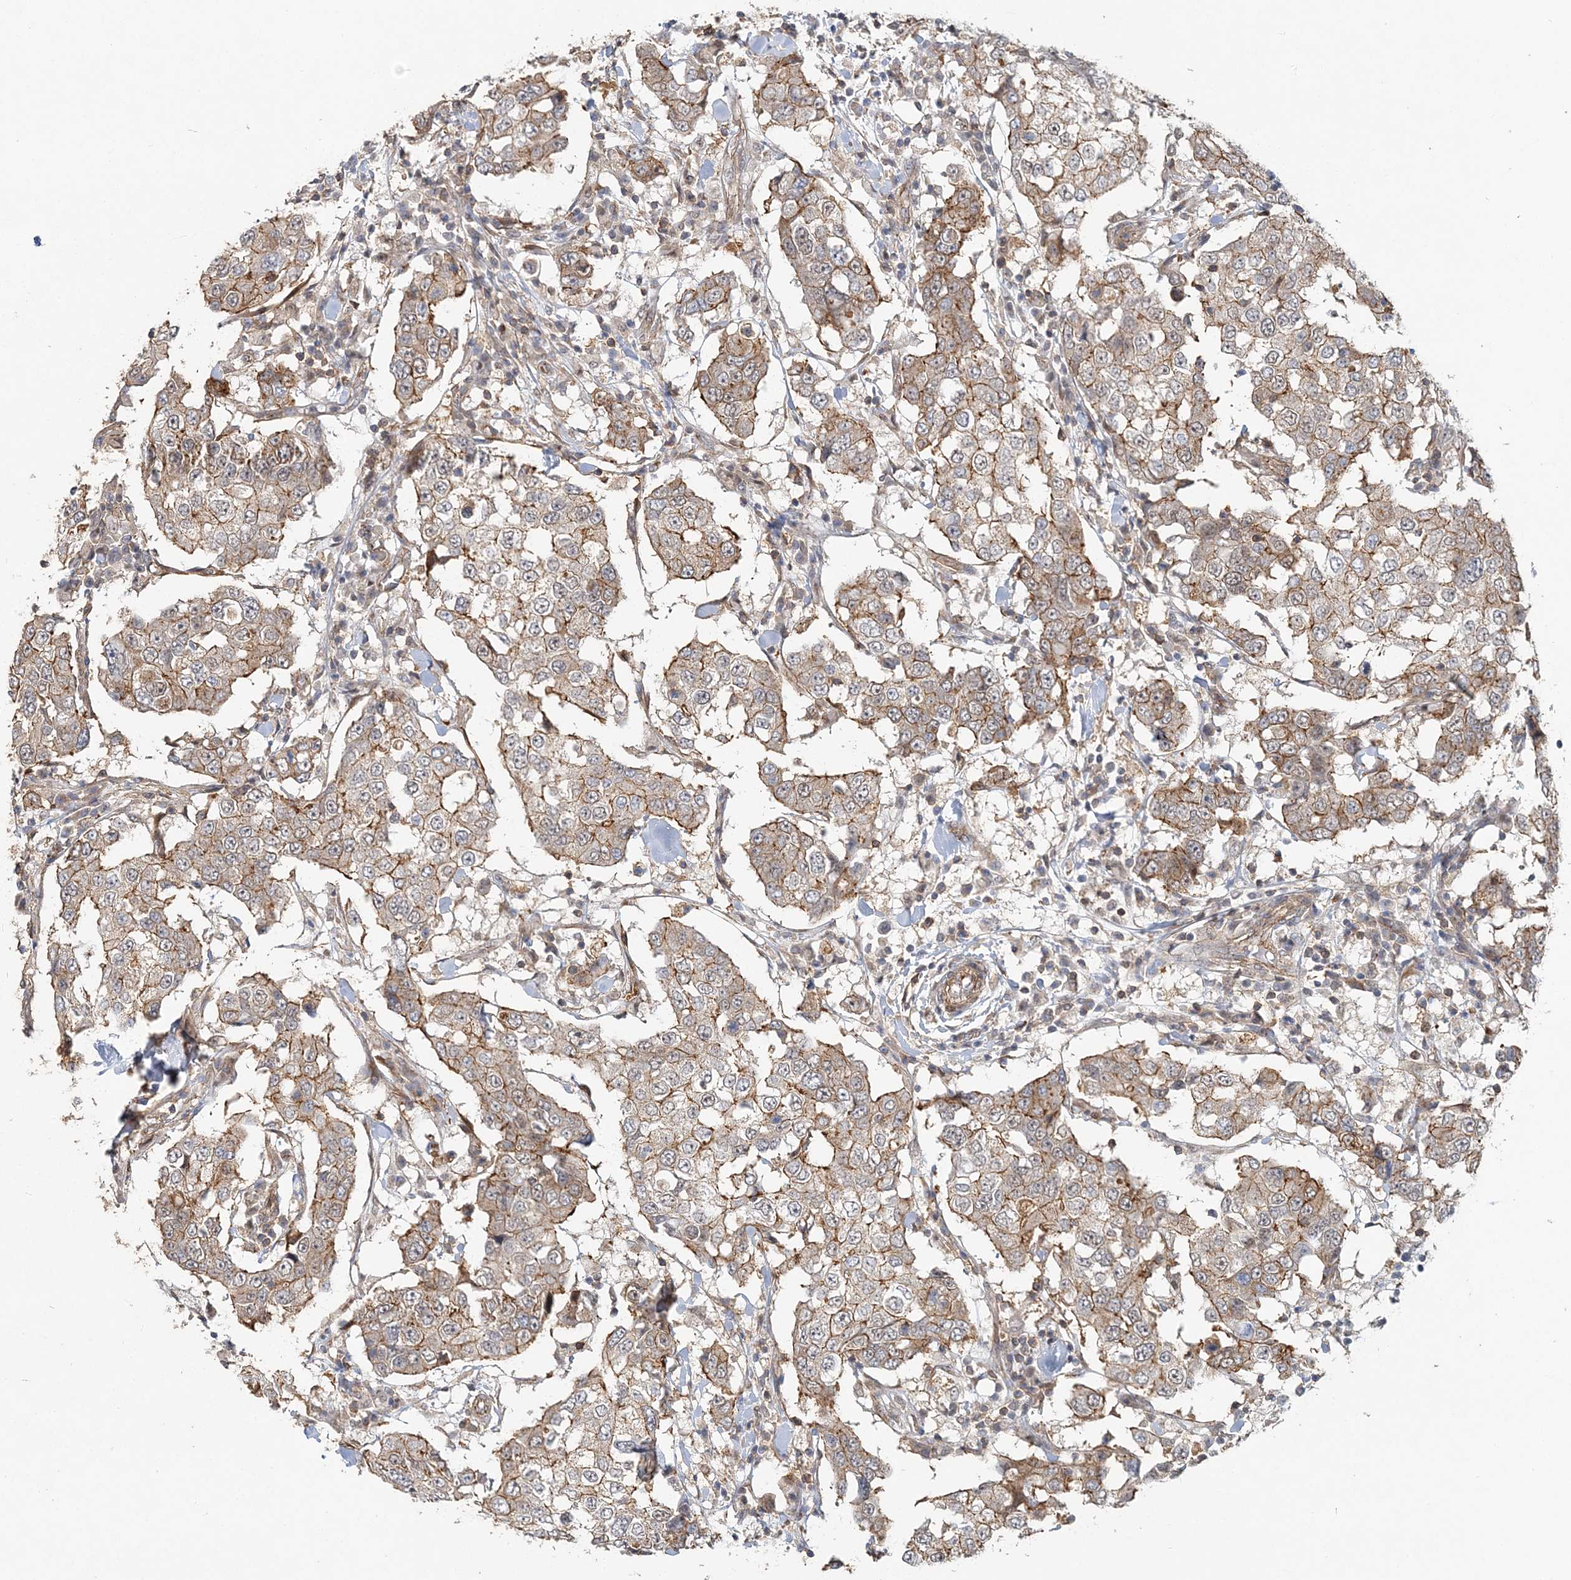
{"staining": {"intensity": "moderate", "quantity": "25%-75%", "location": "cytoplasmic/membranous"}, "tissue": "breast cancer", "cell_type": "Tumor cells", "image_type": "cancer", "snomed": [{"axis": "morphology", "description": "Duct carcinoma"}, {"axis": "topography", "description": "Breast"}], "caption": "This micrograph demonstrates immunohistochemistry (IHC) staining of breast cancer (invasive ductal carcinoma), with medium moderate cytoplasmic/membranous staining in approximately 25%-75% of tumor cells.", "gene": "MAT2B", "patient": {"sex": "female", "age": 27}}